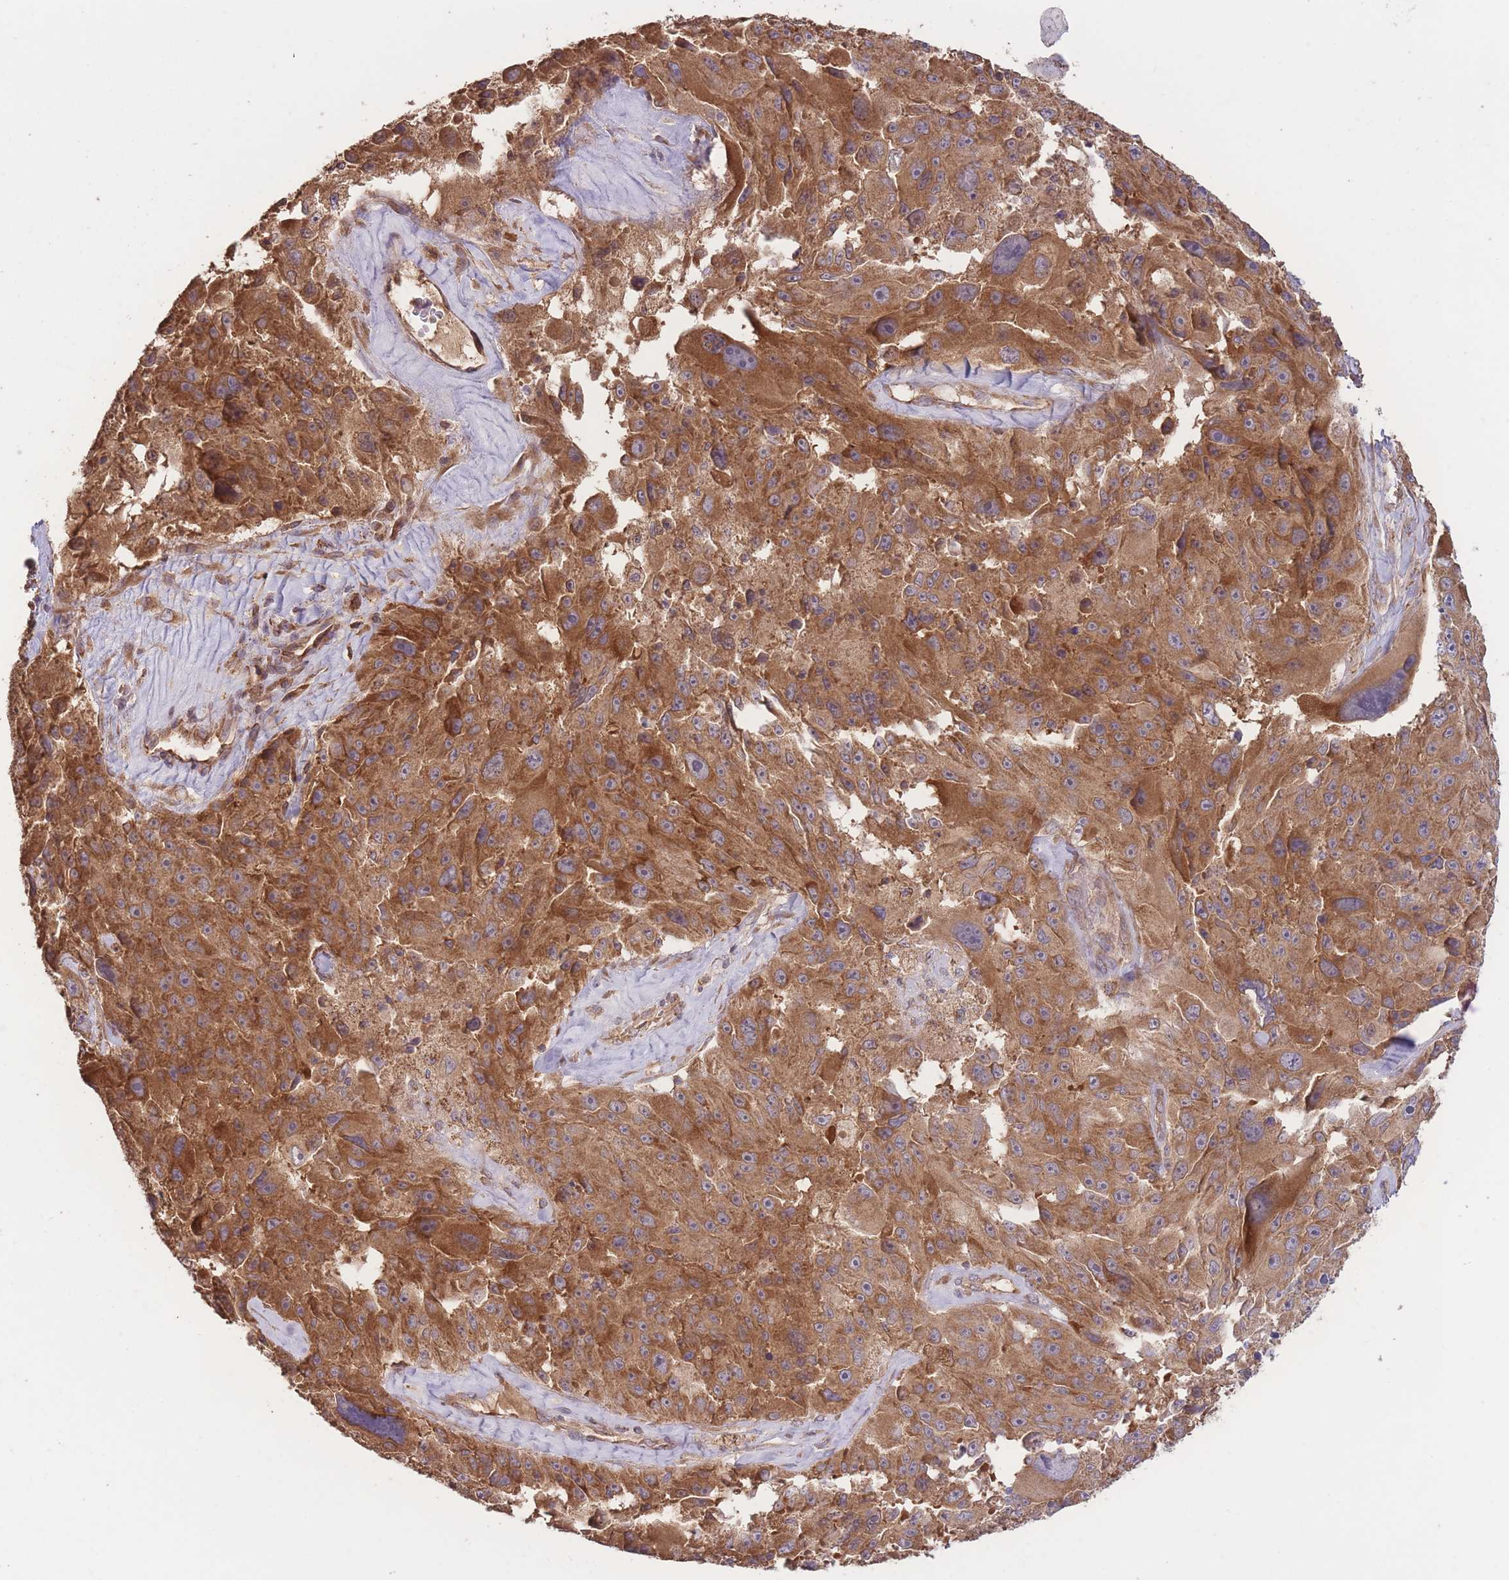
{"staining": {"intensity": "moderate", "quantity": ">75%", "location": "cytoplasmic/membranous"}, "tissue": "melanoma", "cell_type": "Tumor cells", "image_type": "cancer", "snomed": [{"axis": "morphology", "description": "Malignant melanoma, Metastatic site"}, {"axis": "topography", "description": "Lymph node"}], "caption": "Immunohistochemistry (IHC) (DAB (3,3'-diaminobenzidine)) staining of human malignant melanoma (metastatic site) exhibits moderate cytoplasmic/membranous protein positivity in about >75% of tumor cells.", "gene": "EEF1AKMT1", "patient": {"sex": "male", "age": 62}}